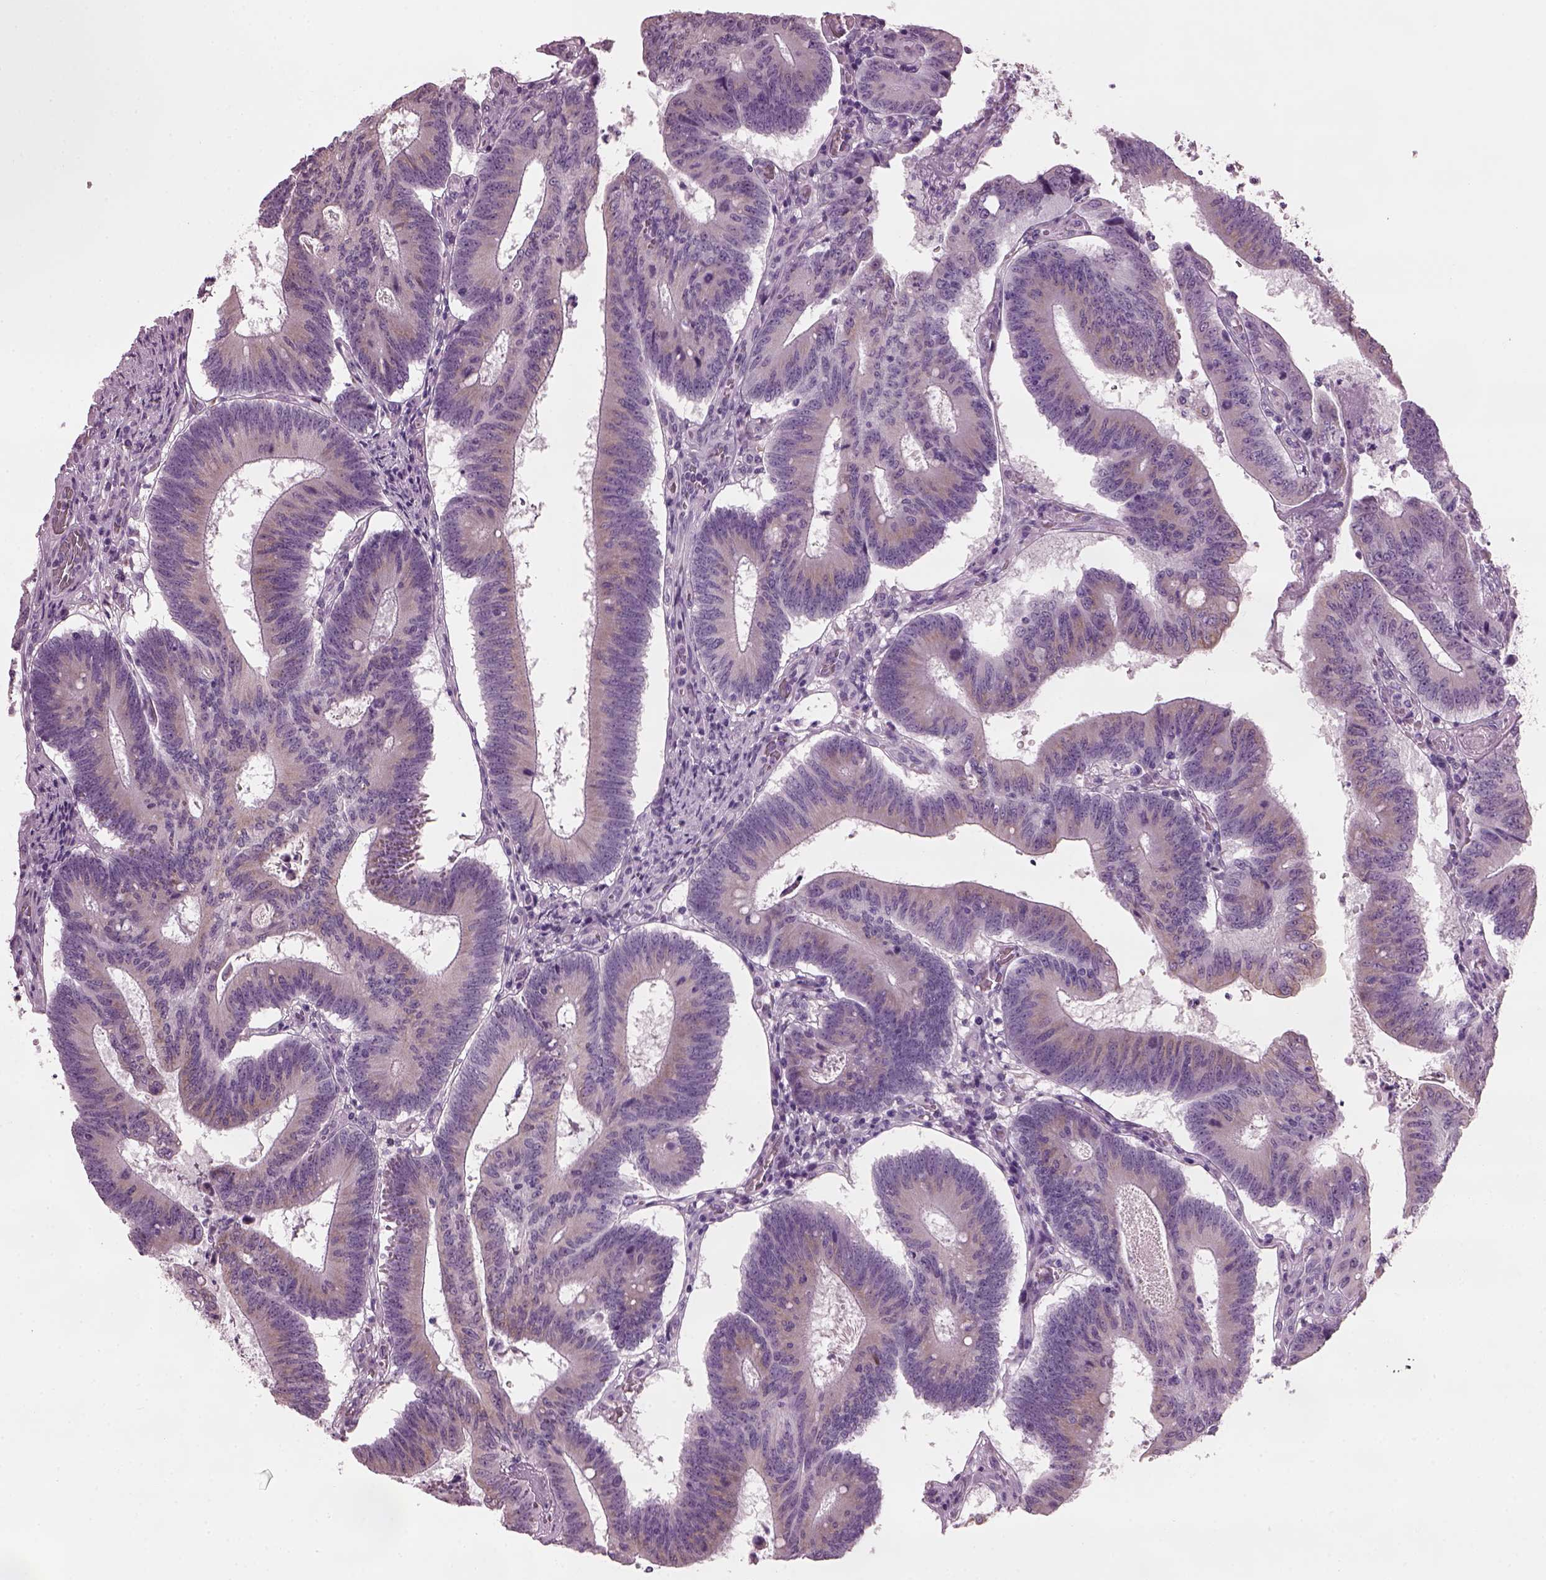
{"staining": {"intensity": "weak", "quantity": "<25%", "location": "cytoplasmic/membranous"}, "tissue": "colorectal cancer", "cell_type": "Tumor cells", "image_type": "cancer", "snomed": [{"axis": "morphology", "description": "Adenocarcinoma, NOS"}, {"axis": "topography", "description": "Colon"}], "caption": "This is a histopathology image of IHC staining of adenocarcinoma (colorectal), which shows no staining in tumor cells.", "gene": "PRR9", "patient": {"sex": "female", "age": 70}}